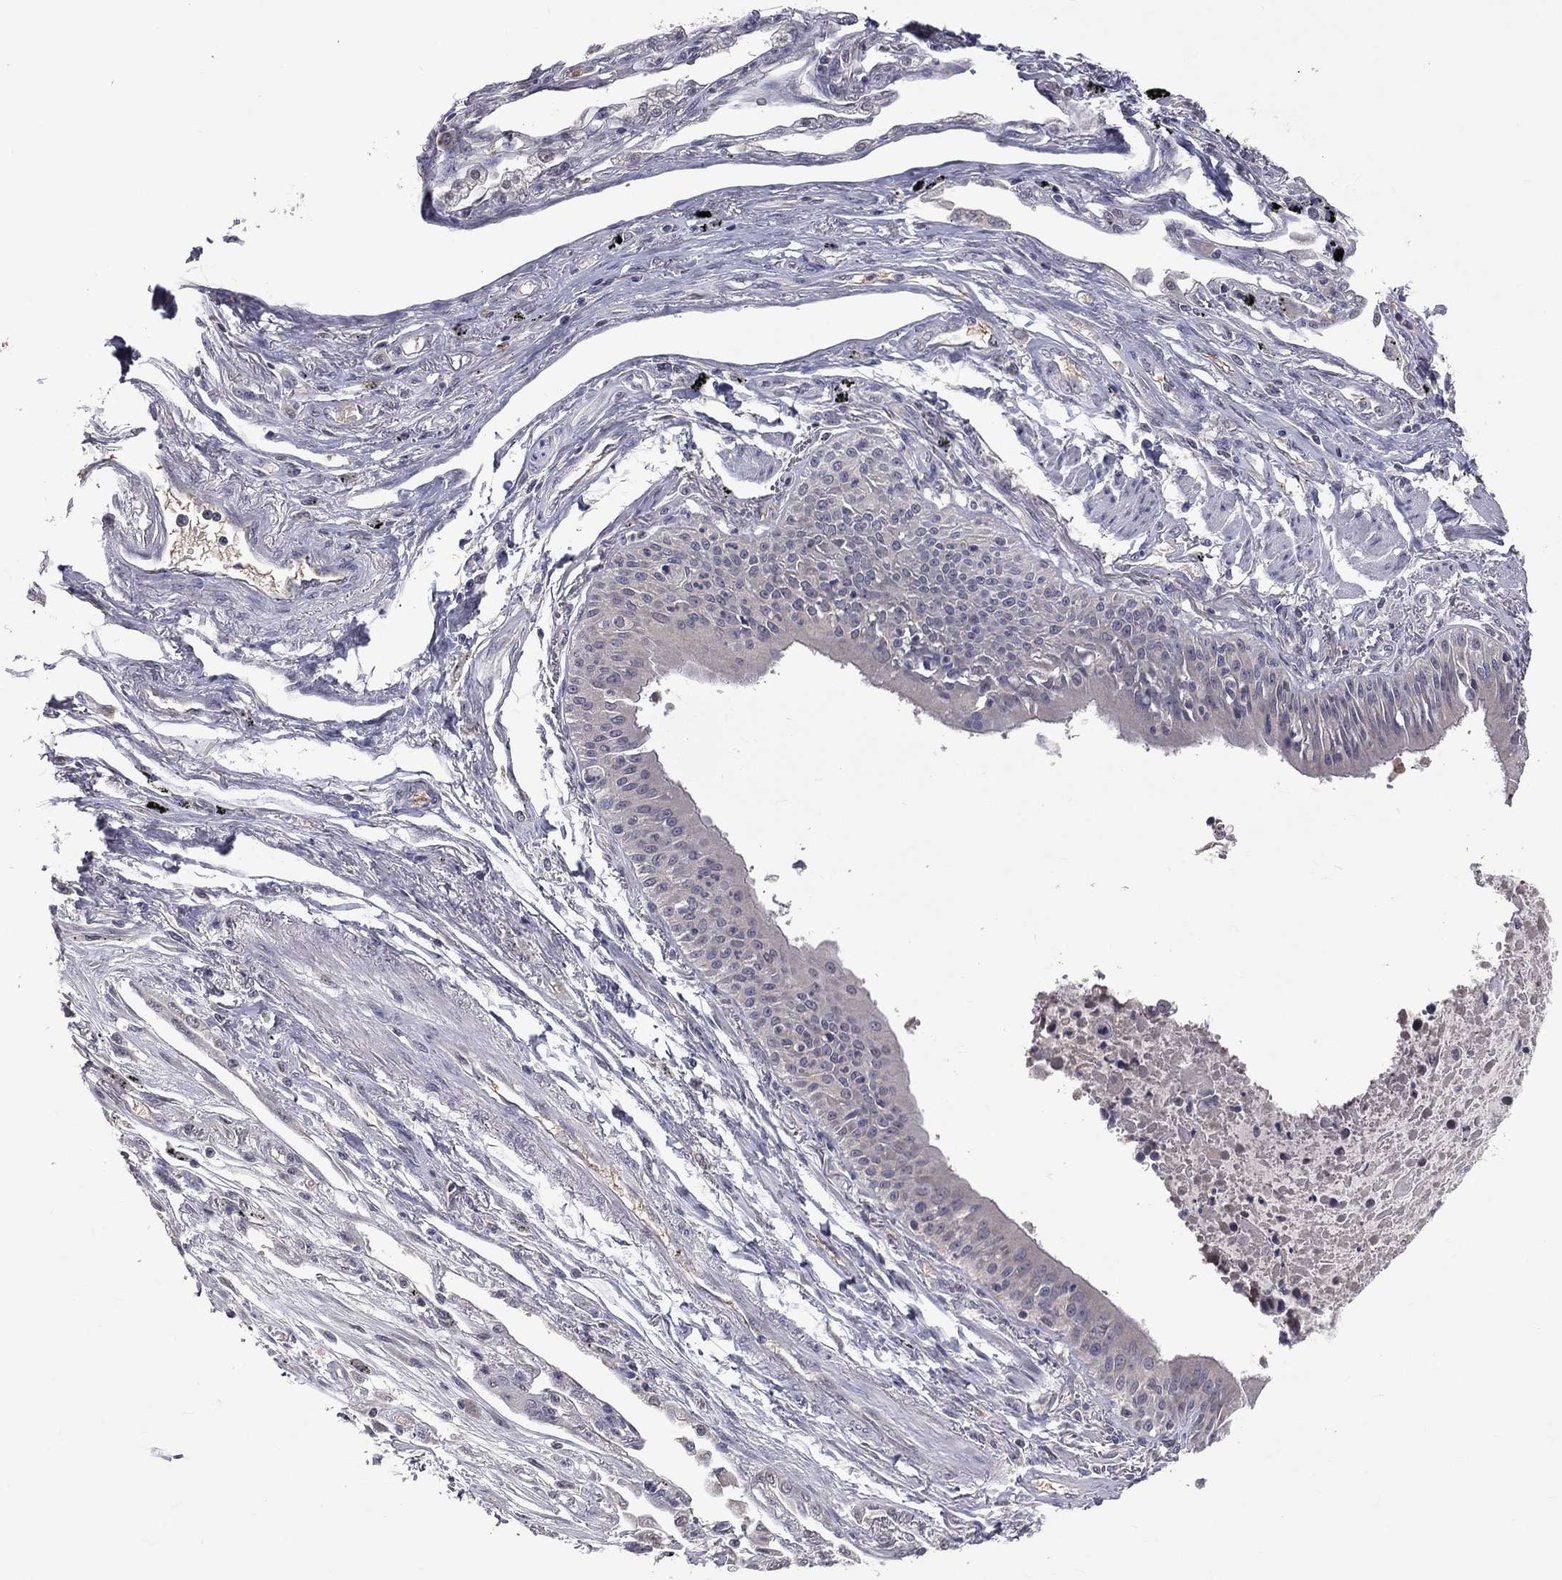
{"staining": {"intensity": "negative", "quantity": "none", "location": "none"}, "tissue": "lung cancer", "cell_type": "Tumor cells", "image_type": "cancer", "snomed": [{"axis": "morphology", "description": "Squamous cell carcinoma, NOS"}, {"axis": "topography", "description": "Lung"}], "caption": "IHC of human lung cancer (squamous cell carcinoma) reveals no staining in tumor cells. (Stains: DAB immunohistochemistry (IHC) with hematoxylin counter stain, Microscopy: brightfield microscopy at high magnification).", "gene": "DSG4", "patient": {"sex": "male", "age": 73}}